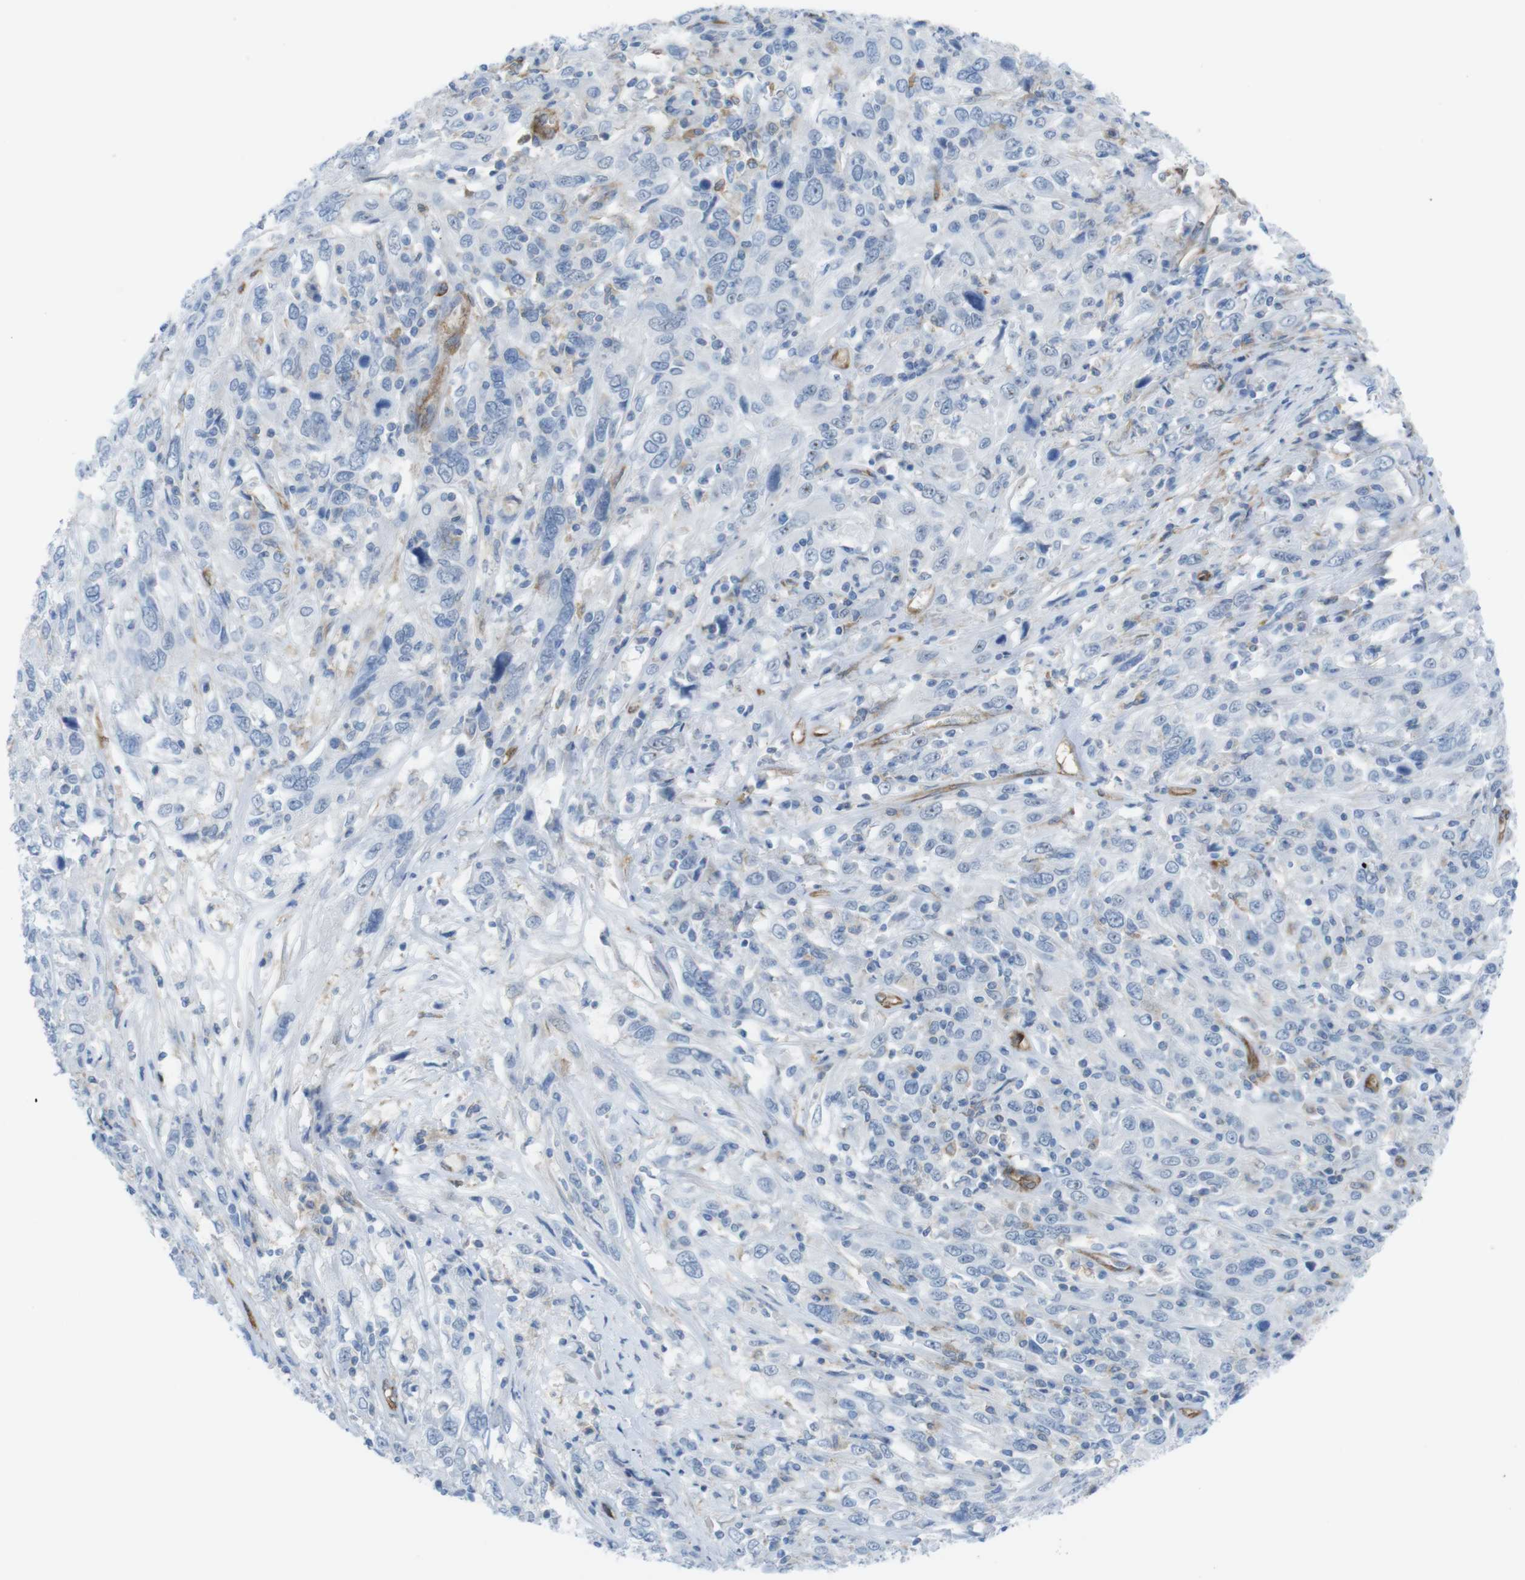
{"staining": {"intensity": "weak", "quantity": "25%-75%", "location": "cytoplasmic/membranous"}, "tissue": "cervical cancer", "cell_type": "Tumor cells", "image_type": "cancer", "snomed": [{"axis": "morphology", "description": "Squamous cell carcinoma, NOS"}, {"axis": "topography", "description": "Cervix"}], "caption": "This photomicrograph reveals immunohistochemistry (IHC) staining of squamous cell carcinoma (cervical), with low weak cytoplasmic/membranous expression in about 25%-75% of tumor cells.", "gene": "DIAPH2", "patient": {"sex": "female", "age": 46}}